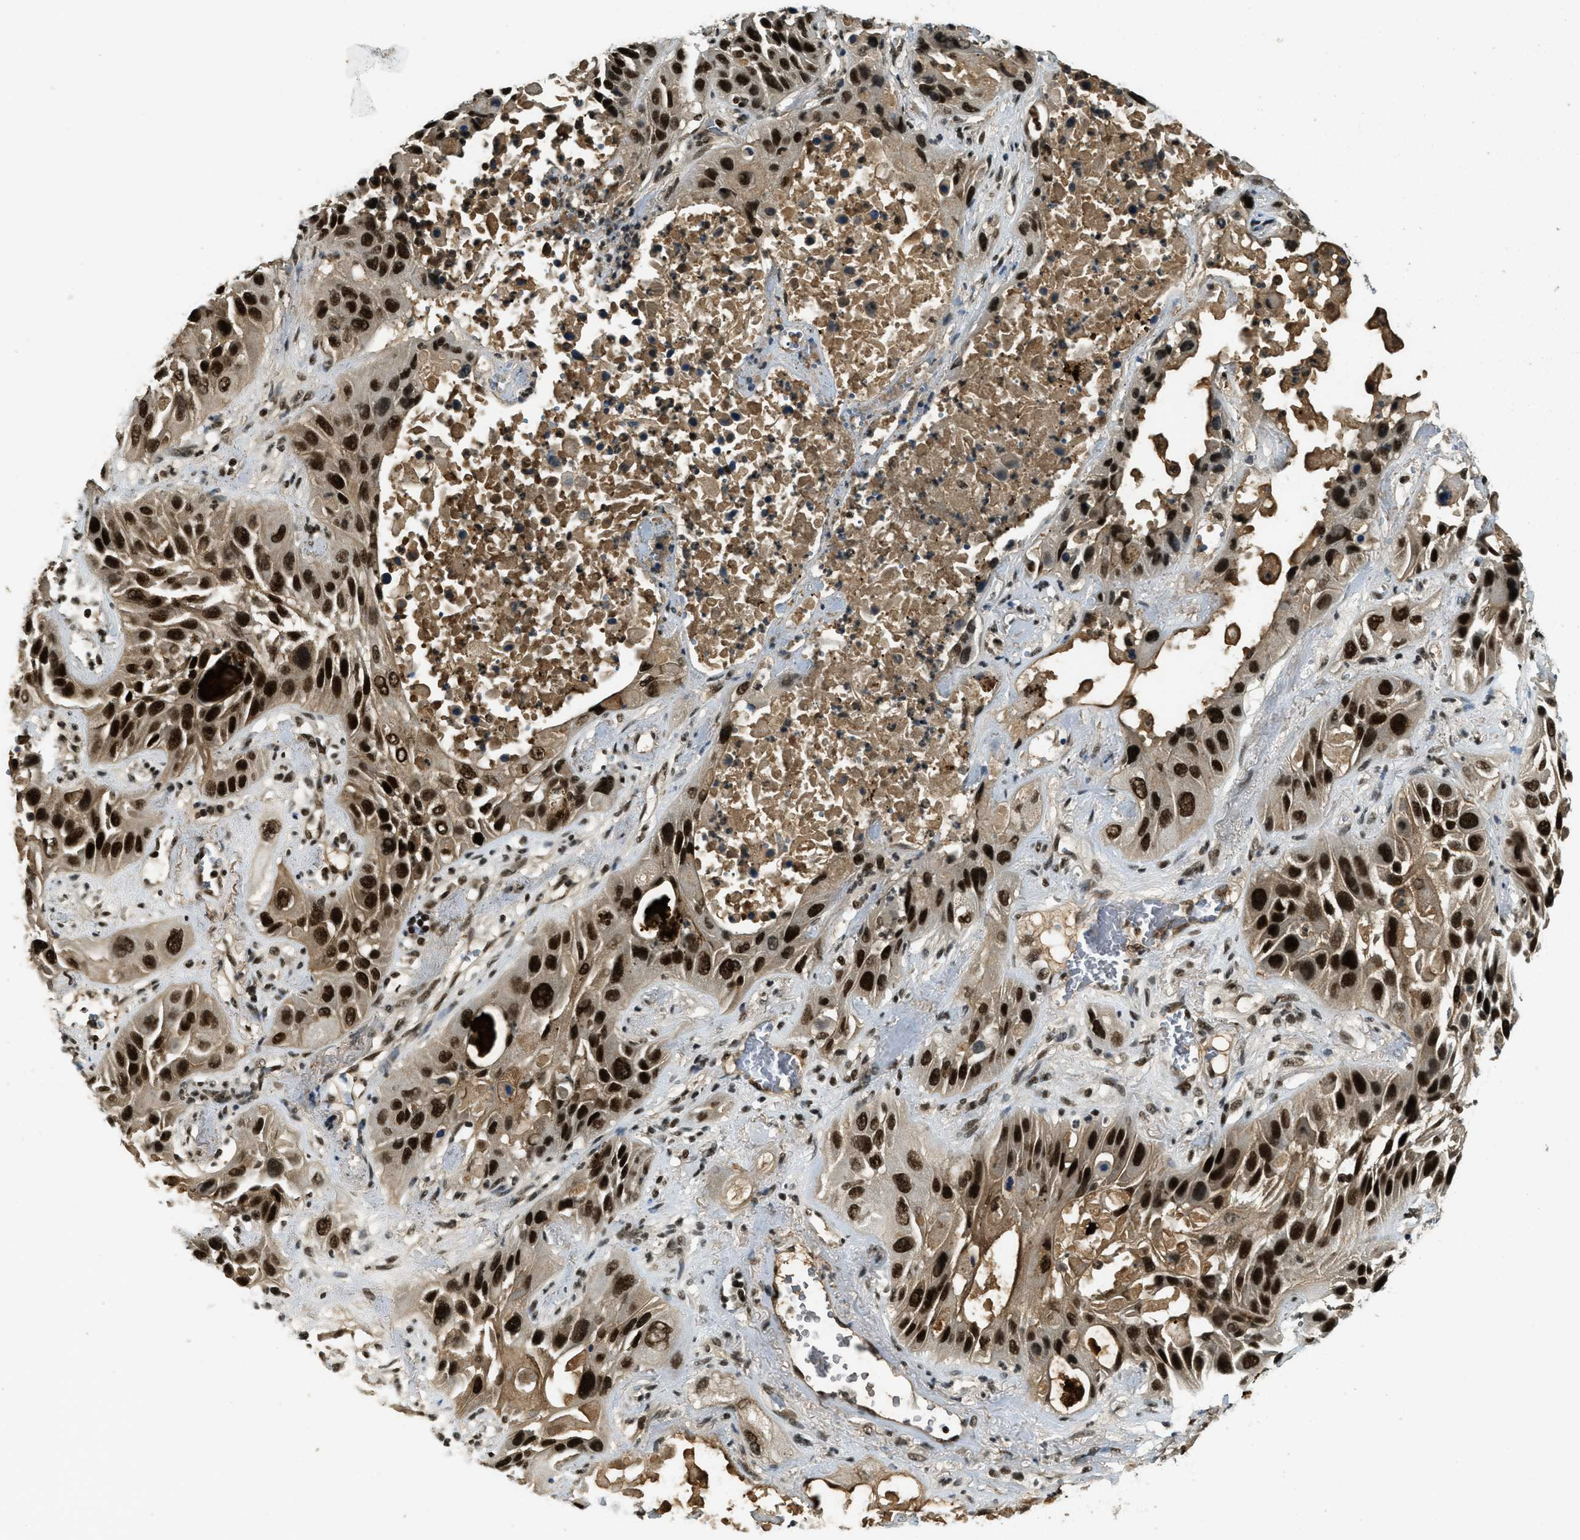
{"staining": {"intensity": "strong", "quantity": ">75%", "location": "cytoplasmic/membranous,nuclear"}, "tissue": "lung cancer", "cell_type": "Tumor cells", "image_type": "cancer", "snomed": [{"axis": "morphology", "description": "Squamous cell carcinoma, NOS"}, {"axis": "topography", "description": "Lung"}], "caption": "Immunohistochemical staining of squamous cell carcinoma (lung) demonstrates high levels of strong cytoplasmic/membranous and nuclear protein positivity in approximately >75% of tumor cells.", "gene": "ZNF148", "patient": {"sex": "female", "age": 76}}